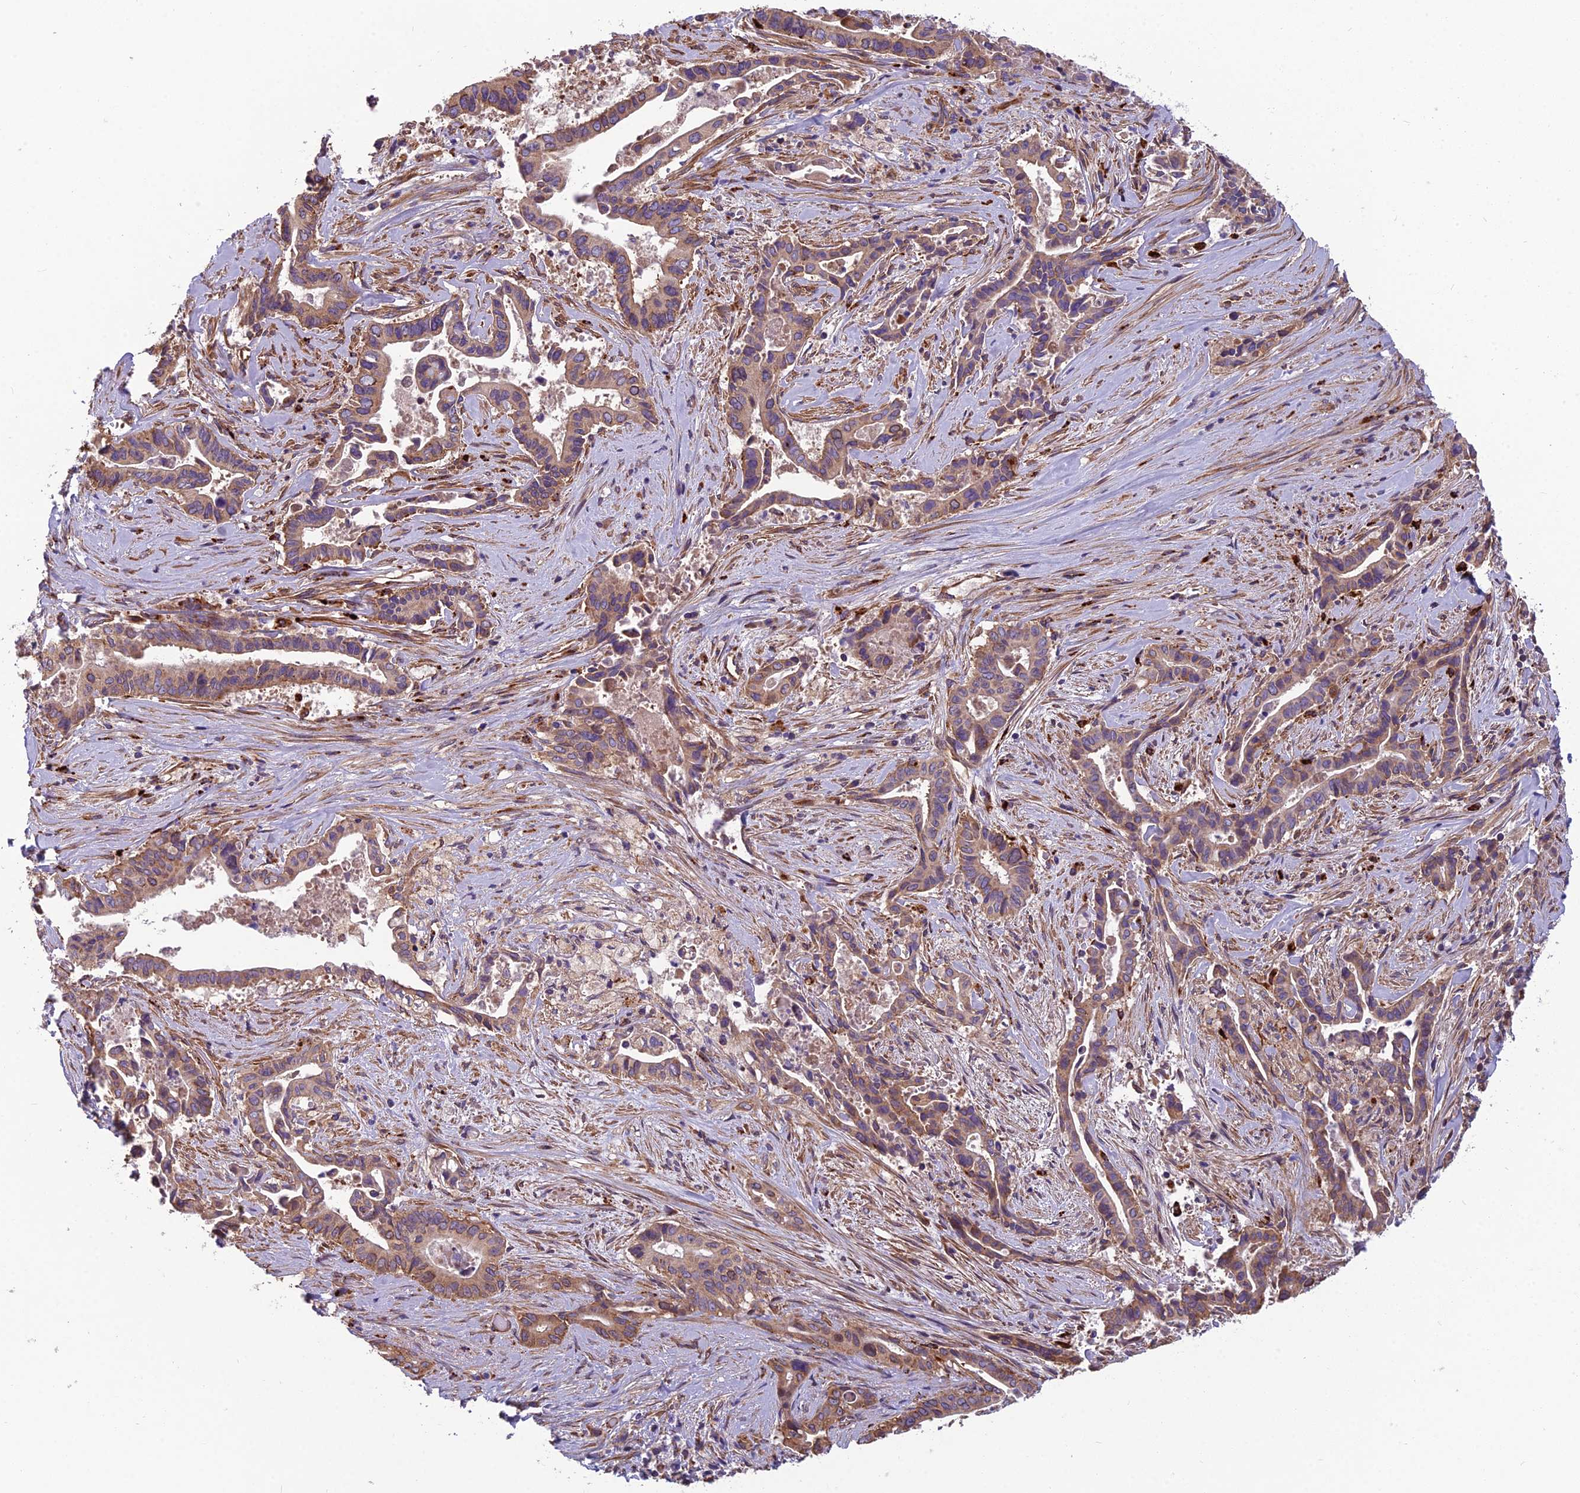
{"staining": {"intensity": "weak", "quantity": "25%-75%", "location": "cytoplasmic/membranous"}, "tissue": "pancreatic cancer", "cell_type": "Tumor cells", "image_type": "cancer", "snomed": [{"axis": "morphology", "description": "Adenocarcinoma, NOS"}, {"axis": "topography", "description": "Pancreas"}], "caption": "Pancreatic cancer (adenocarcinoma) stained with a brown dye demonstrates weak cytoplasmic/membranous positive expression in approximately 25%-75% of tumor cells.", "gene": "SPDL1", "patient": {"sex": "female", "age": 77}}